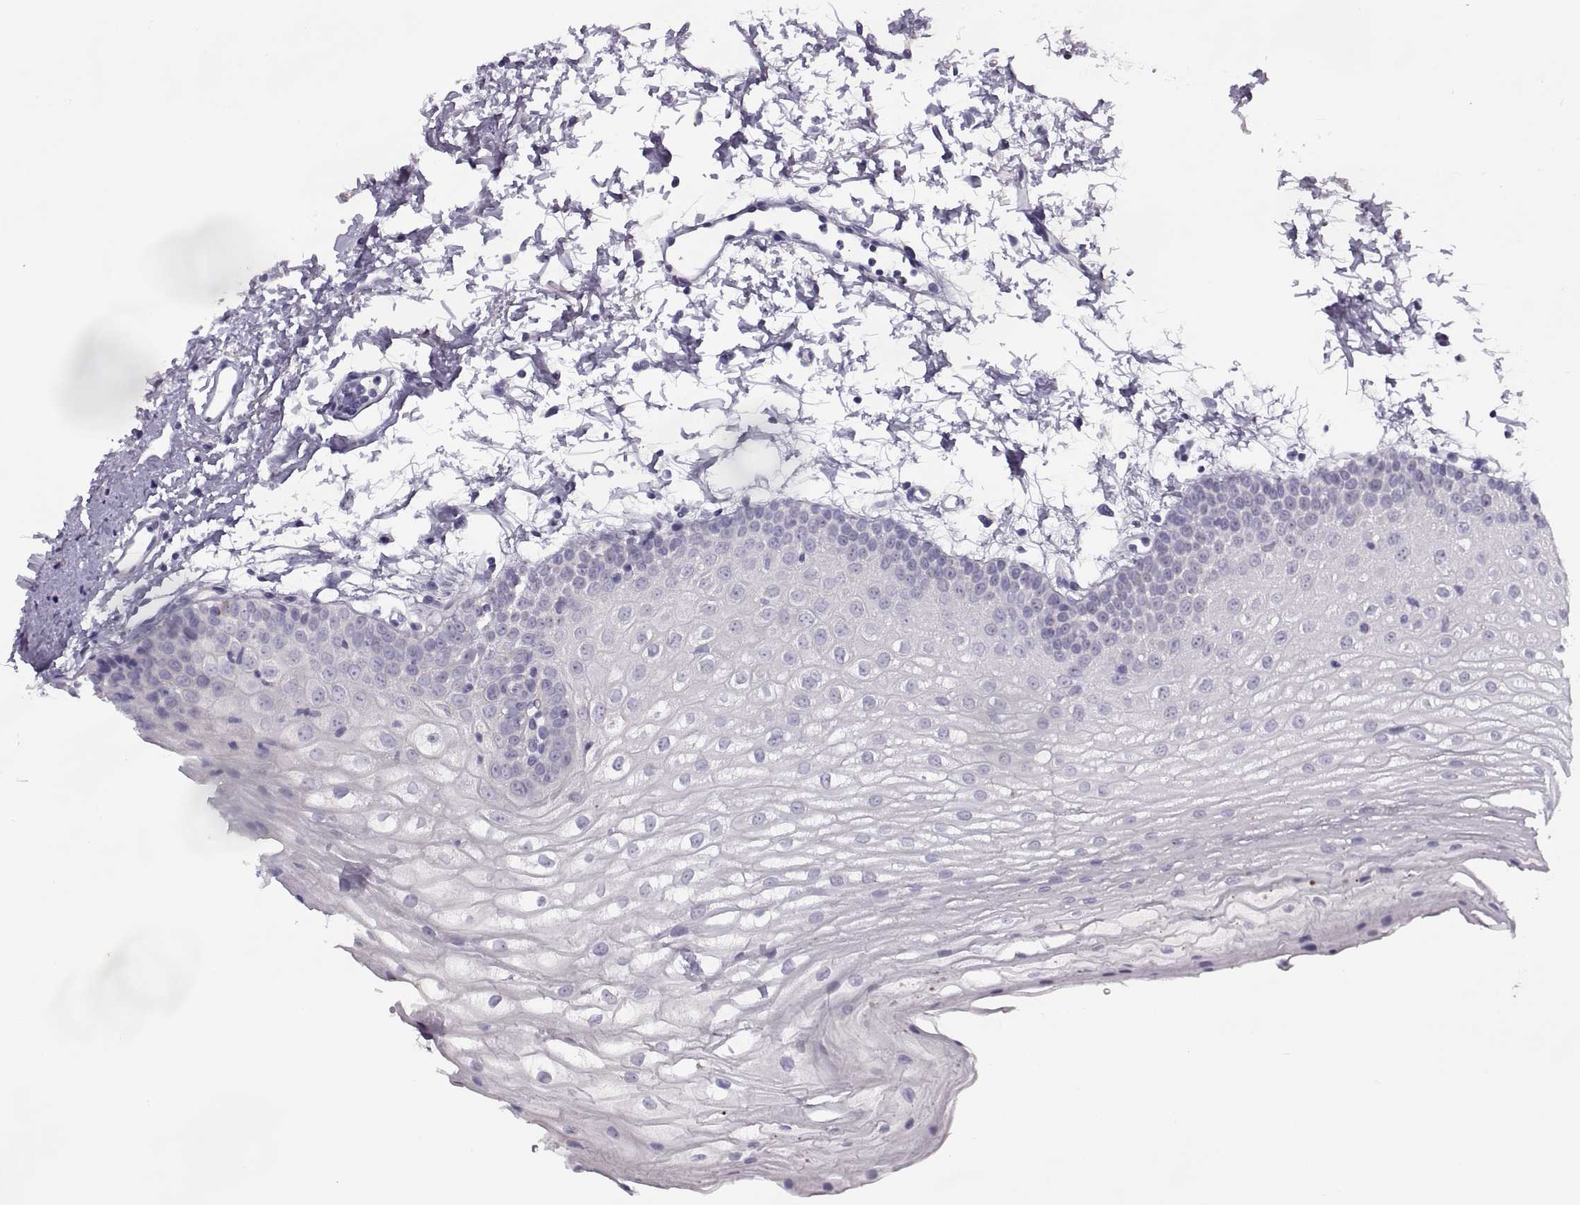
{"staining": {"intensity": "moderate", "quantity": "25%-75%", "location": "cytoplasmic/membranous"}, "tissue": "oral mucosa", "cell_type": "Squamous epithelial cells", "image_type": "normal", "snomed": [{"axis": "morphology", "description": "Normal tissue, NOS"}, {"axis": "topography", "description": "Oral tissue"}], "caption": "Human oral mucosa stained with a brown dye reveals moderate cytoplasmic/membranous positive staining in about 25%-75% of squamous epithelial cells.", "gene": "MAGEB1", "patient": {"sex": "male", "age": 72}}